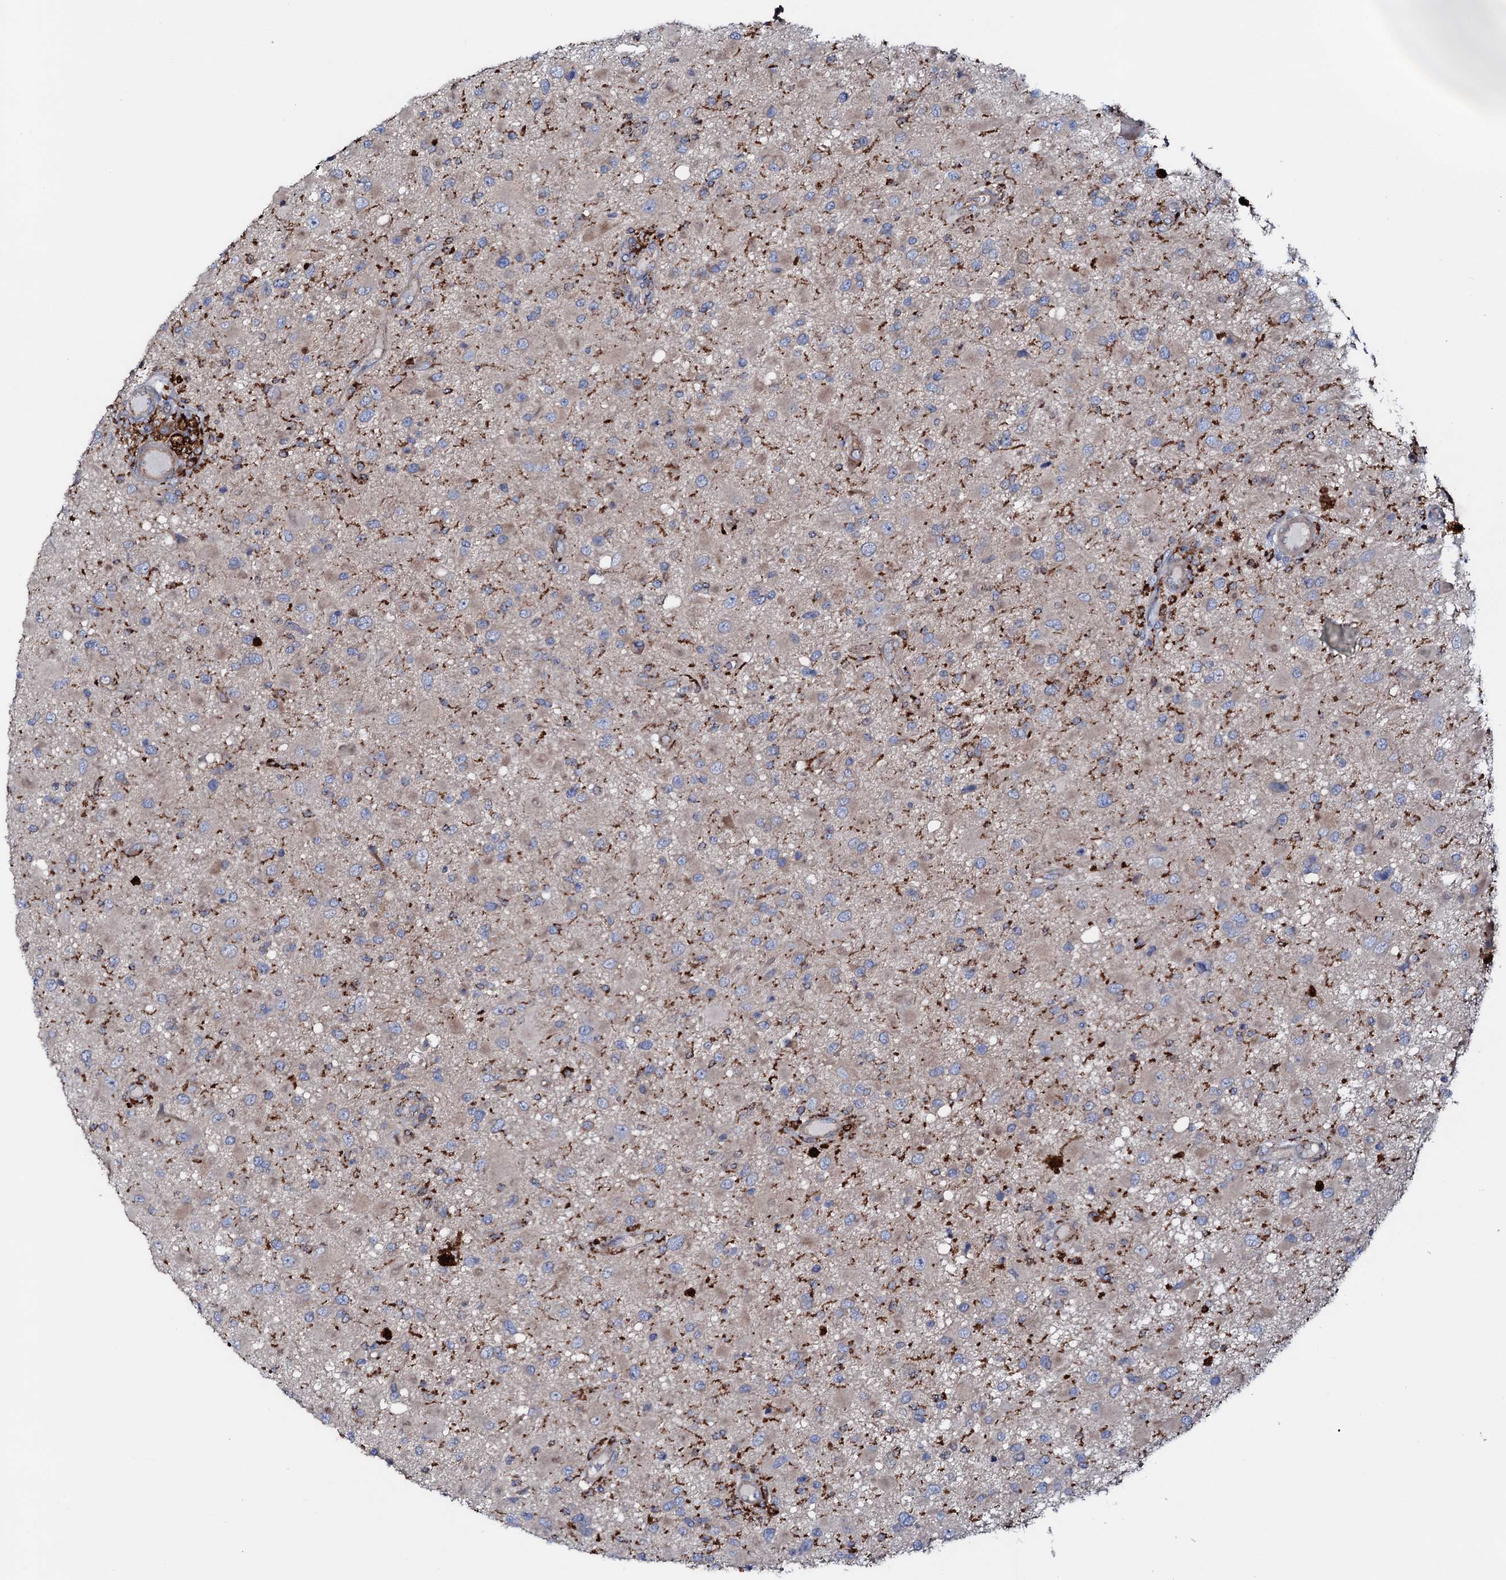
{"staining": {"intensity": "weak", "quantity": "<25%", "location": "cytoplasmic/membranous"}, "tissue": "glioma", "cell_type": "Tumor cells", "image_type": "cancer", "snomed": [{"axis": "morphology", "description": "Glioma, malignant, High grade"}, {"axis": "topography", "description": "Brain"}], "caption": "This is an immunohistochemistry micrograph of human malignant glioma (high-grade). There is no expression in tumor cells.", "gene": "P2RX4", "patient": {"sex": "male", "age": 53}}